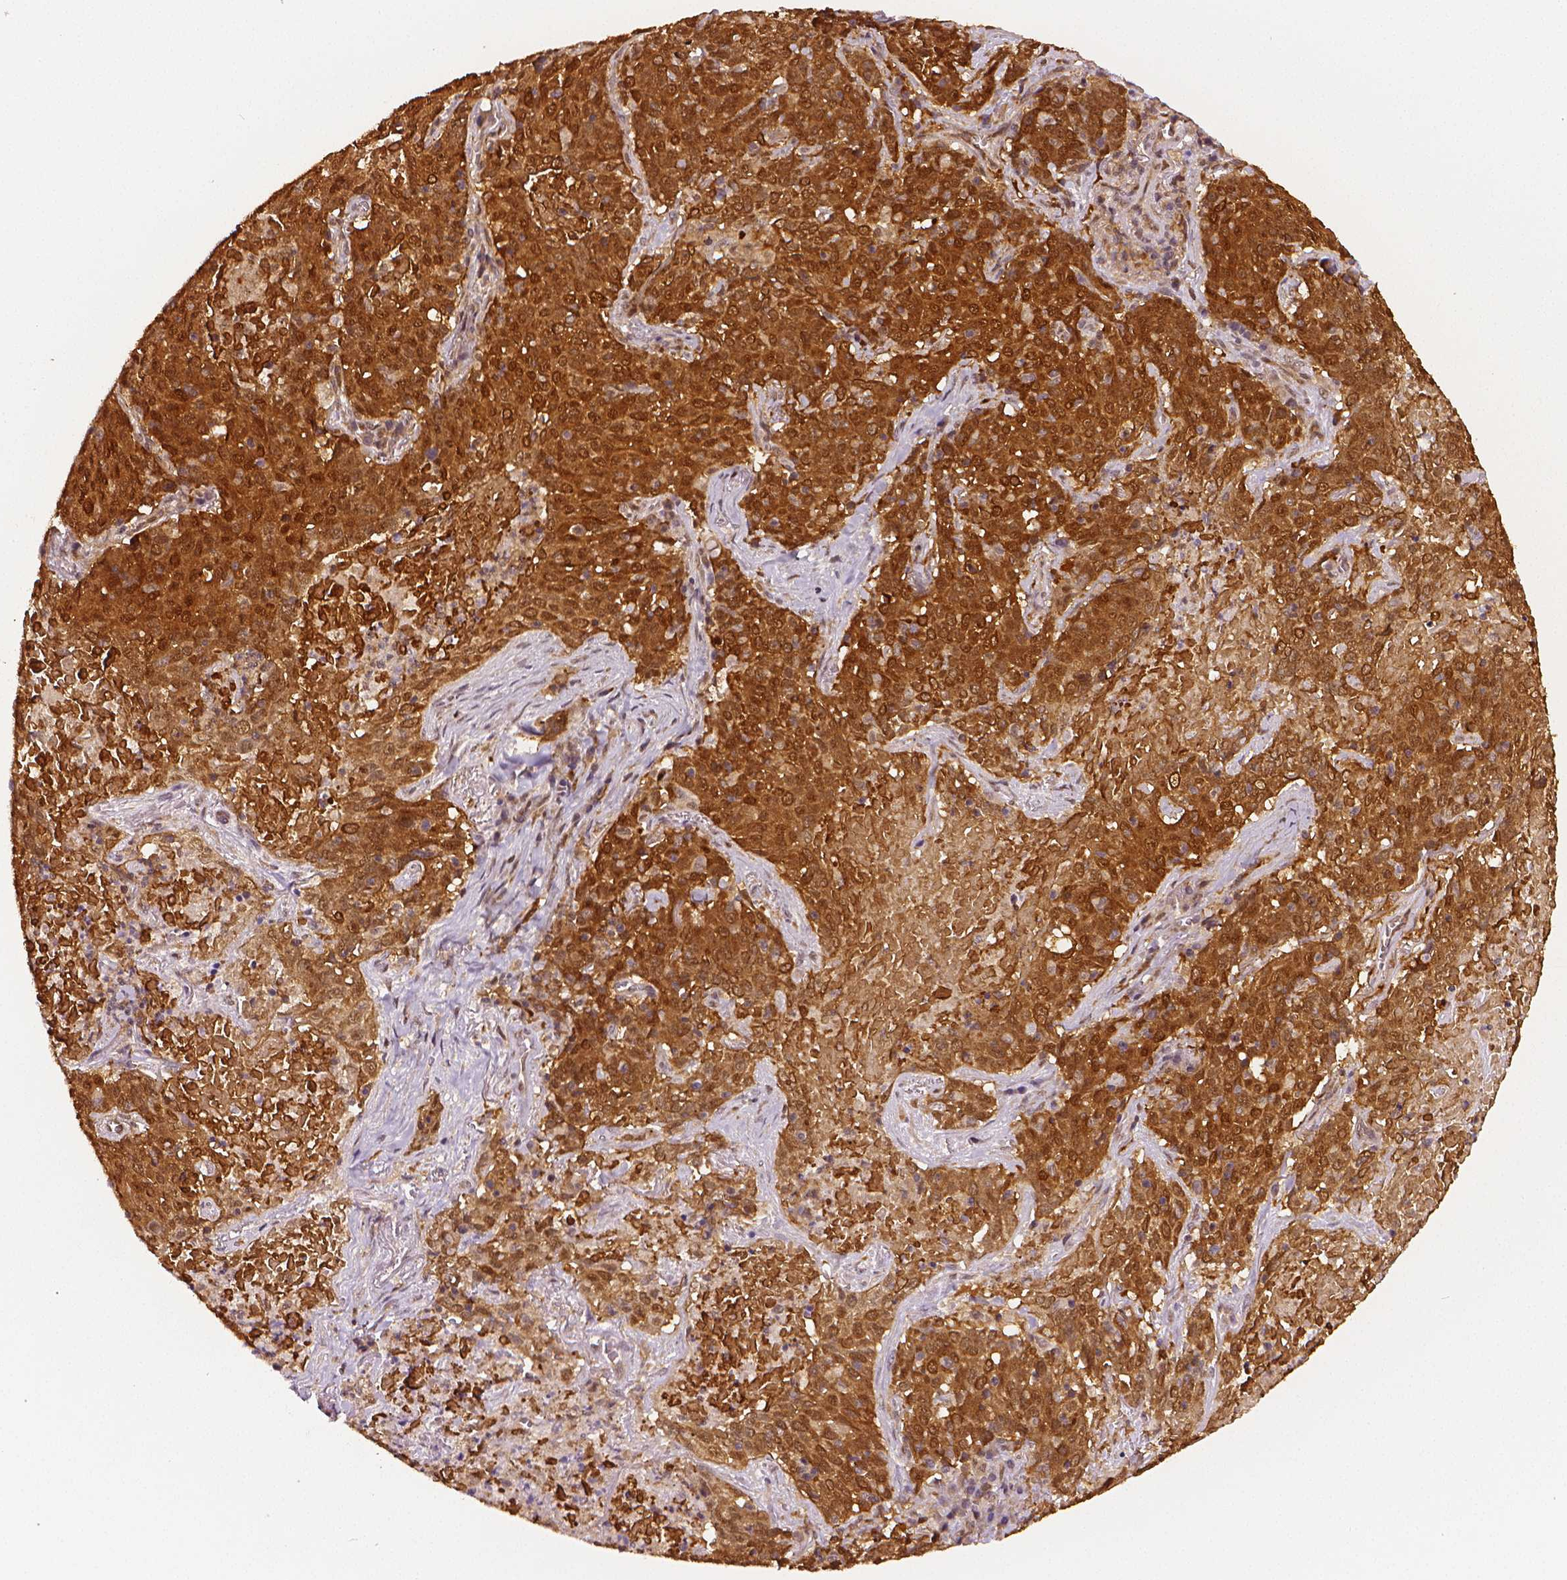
{"staining": {"intensity": "strong", "quantity": ">75%", "location": "cytoplasmic/membranous"}, "tissue": "lung cancer", "cell_type": "Tumor cells", "image_type": "cancer", "snomed": [{"axis": "morphology", "description": "Squamous cell carcinoma, NOS"}, {"axis": "topography", "description": "Lung"}], "caption": "Immunohistochemical staining of human lung cancer reveals high levels of strong cytoplasmic/membranous positivity in approximately >75% of tumor cells. (IHC, brightfield microscopy, high magnification).", "gene": "STAT3", "patient": {"sex": "male", "age": 82}}